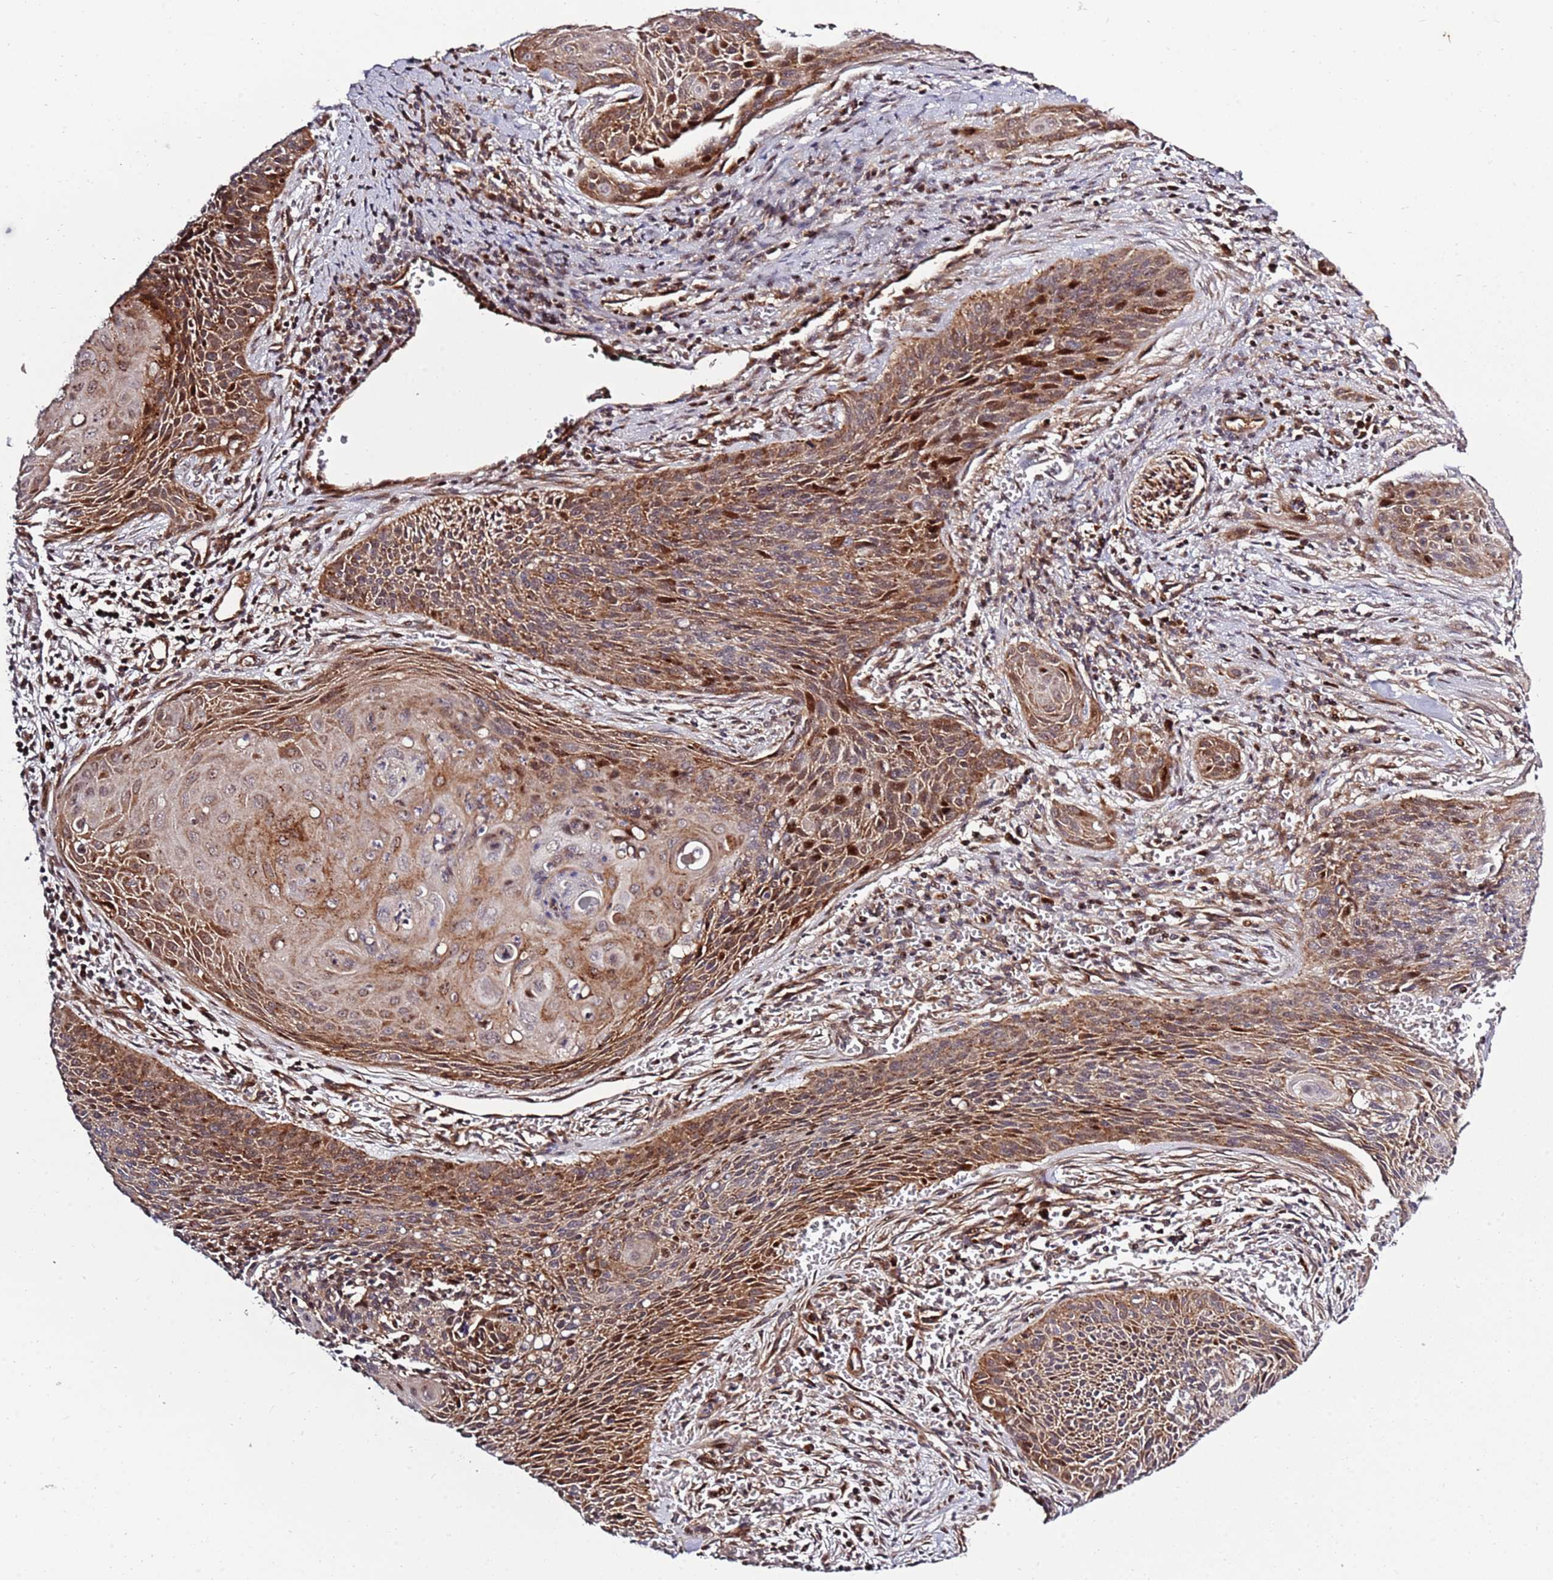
{"staining": {"intensity": "moderate", "quantity": ">75%", "location": "cytoplasmic/membranous,nuclear"}, "tissue": "cervical cancer", "cell_type": "Tumor cells", "image_type": "cancer", "snomed": [{"axis": "morphology", "description": "Squamous cell carcinoma, NOS"}, {"axis": "topography", "description": "Cervix"}], "caption": "Tumor cells display moderate cytoplasmic/membranous and nuclear positivity in approximately >75% of cells in squamous cell carcinoma (cervical).", "gene": "RHBDL1", "patient": {"sex": "female", "age": 55}}